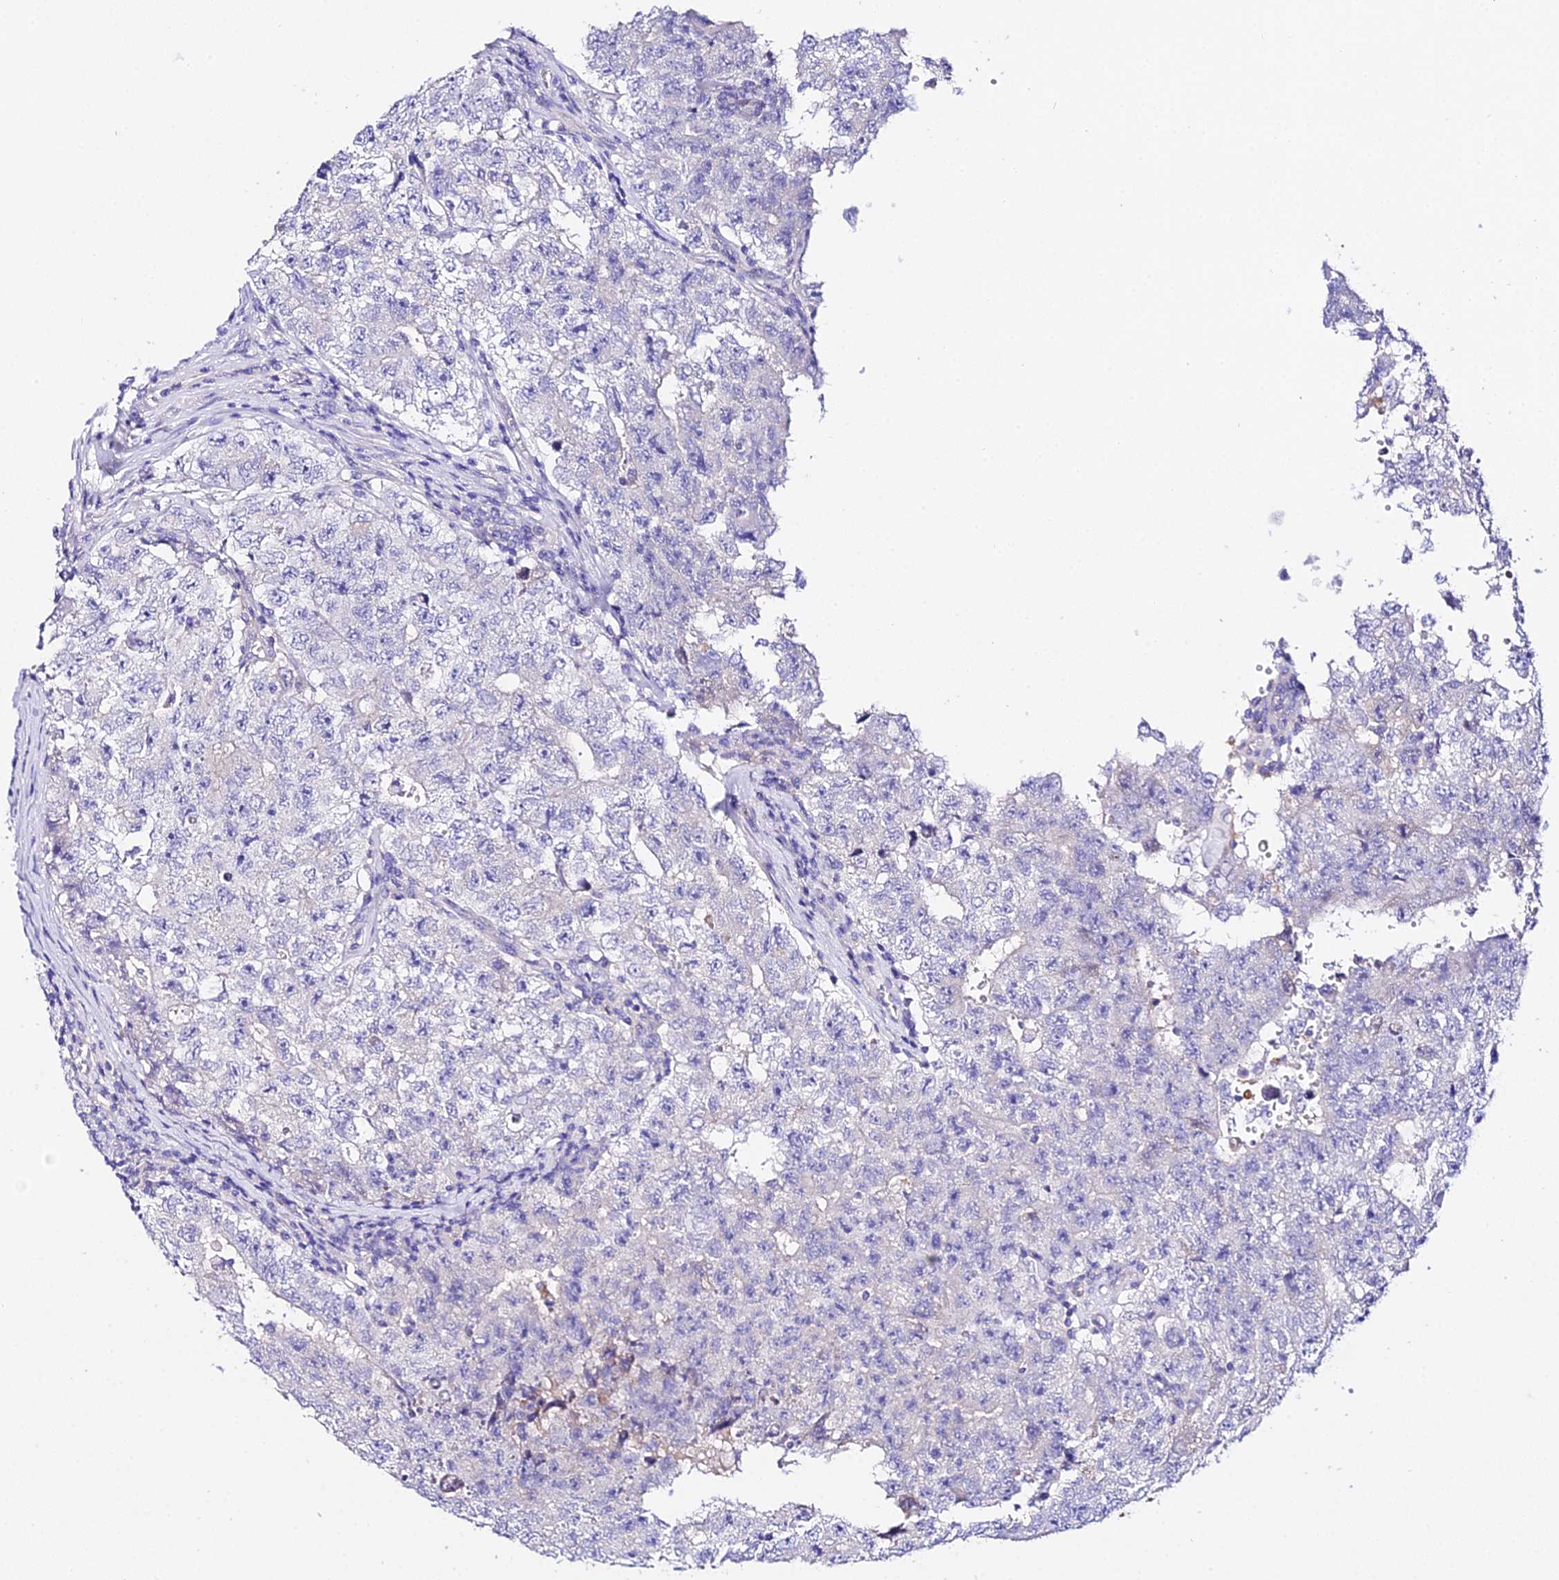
{"staining": {"intensity": "negative", "quantity": "none", "location": "none"}, "tissue": "testis cancer", "cell_type": "Tumor cells", "image_type": "cancer", "snomed": [{"axis": "morphology", "description": "Carcinoma, Embryonal, NOS"}, {"axis": "topography", "description": "Testis"}], "caption": "This is a histopathology image of immunohistochemistry (IHC) staining of testis cancer (embryonal carcinoma), which shows no expression in tumor cells.", "gene": "TMEM117", "patient": {"sex": "male", "age": 17}}